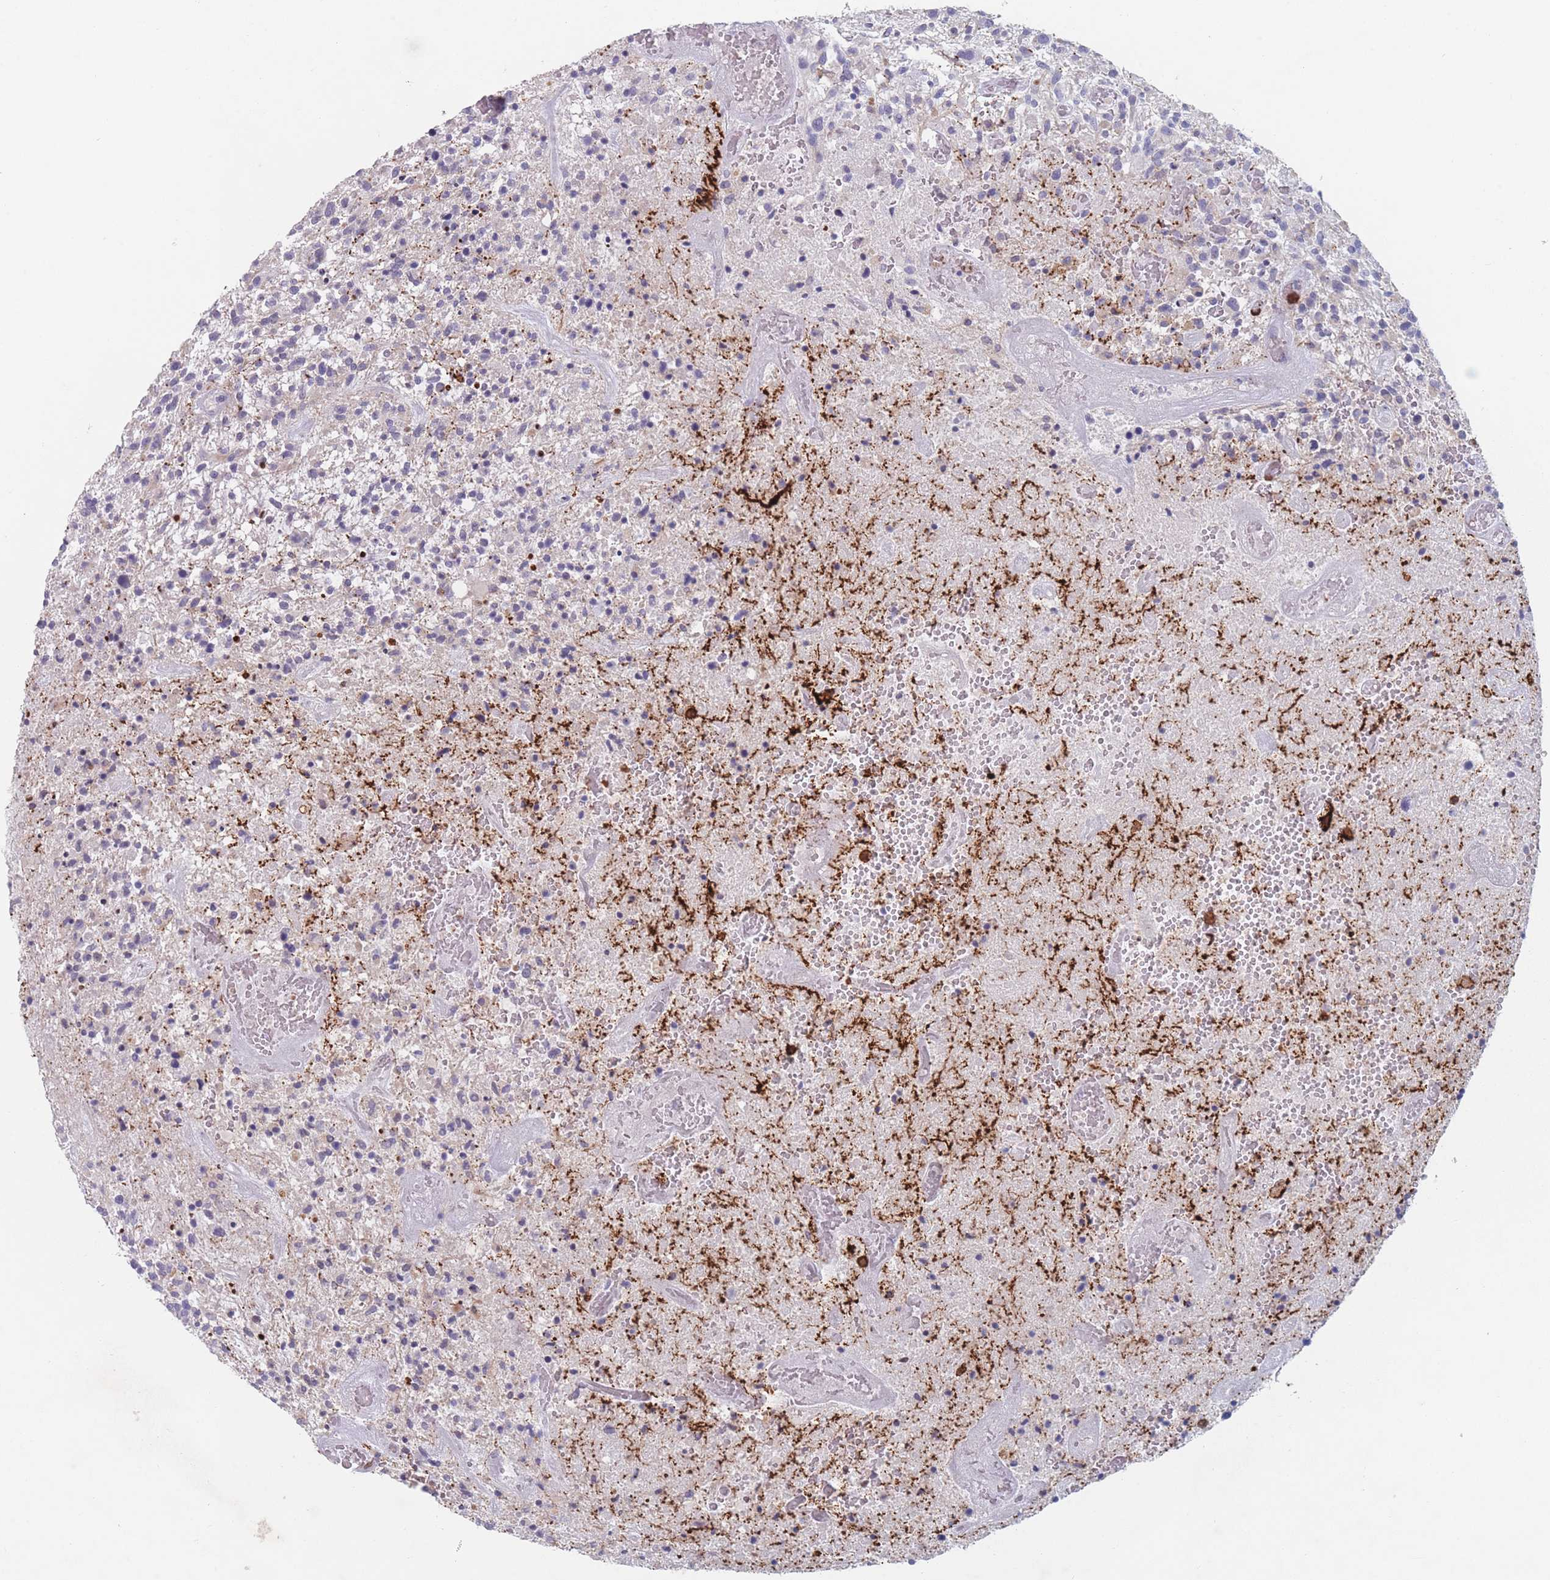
{"staining": {"intensity": "negative", "quantity": "none", "location": "none"}, "tissue": "glioma", "cell_type": "Tumor cells", "image_type": "cancer", "snomed": [{"axis": "morphology", "description": "Glioma, malignant, High grade"}, {"axis": "topography", "description": "Brain"}], "caption": "Immunohistochemistry micrograph of neoplastic tissue: malignant glioma (high-grade) stained with DAB (3,3'-diaminobenzidine) demonstrates no significant protein staining in tumor cells.", "gene": "ATP1A3", "patient": {"sex": "male", "age": 47}}